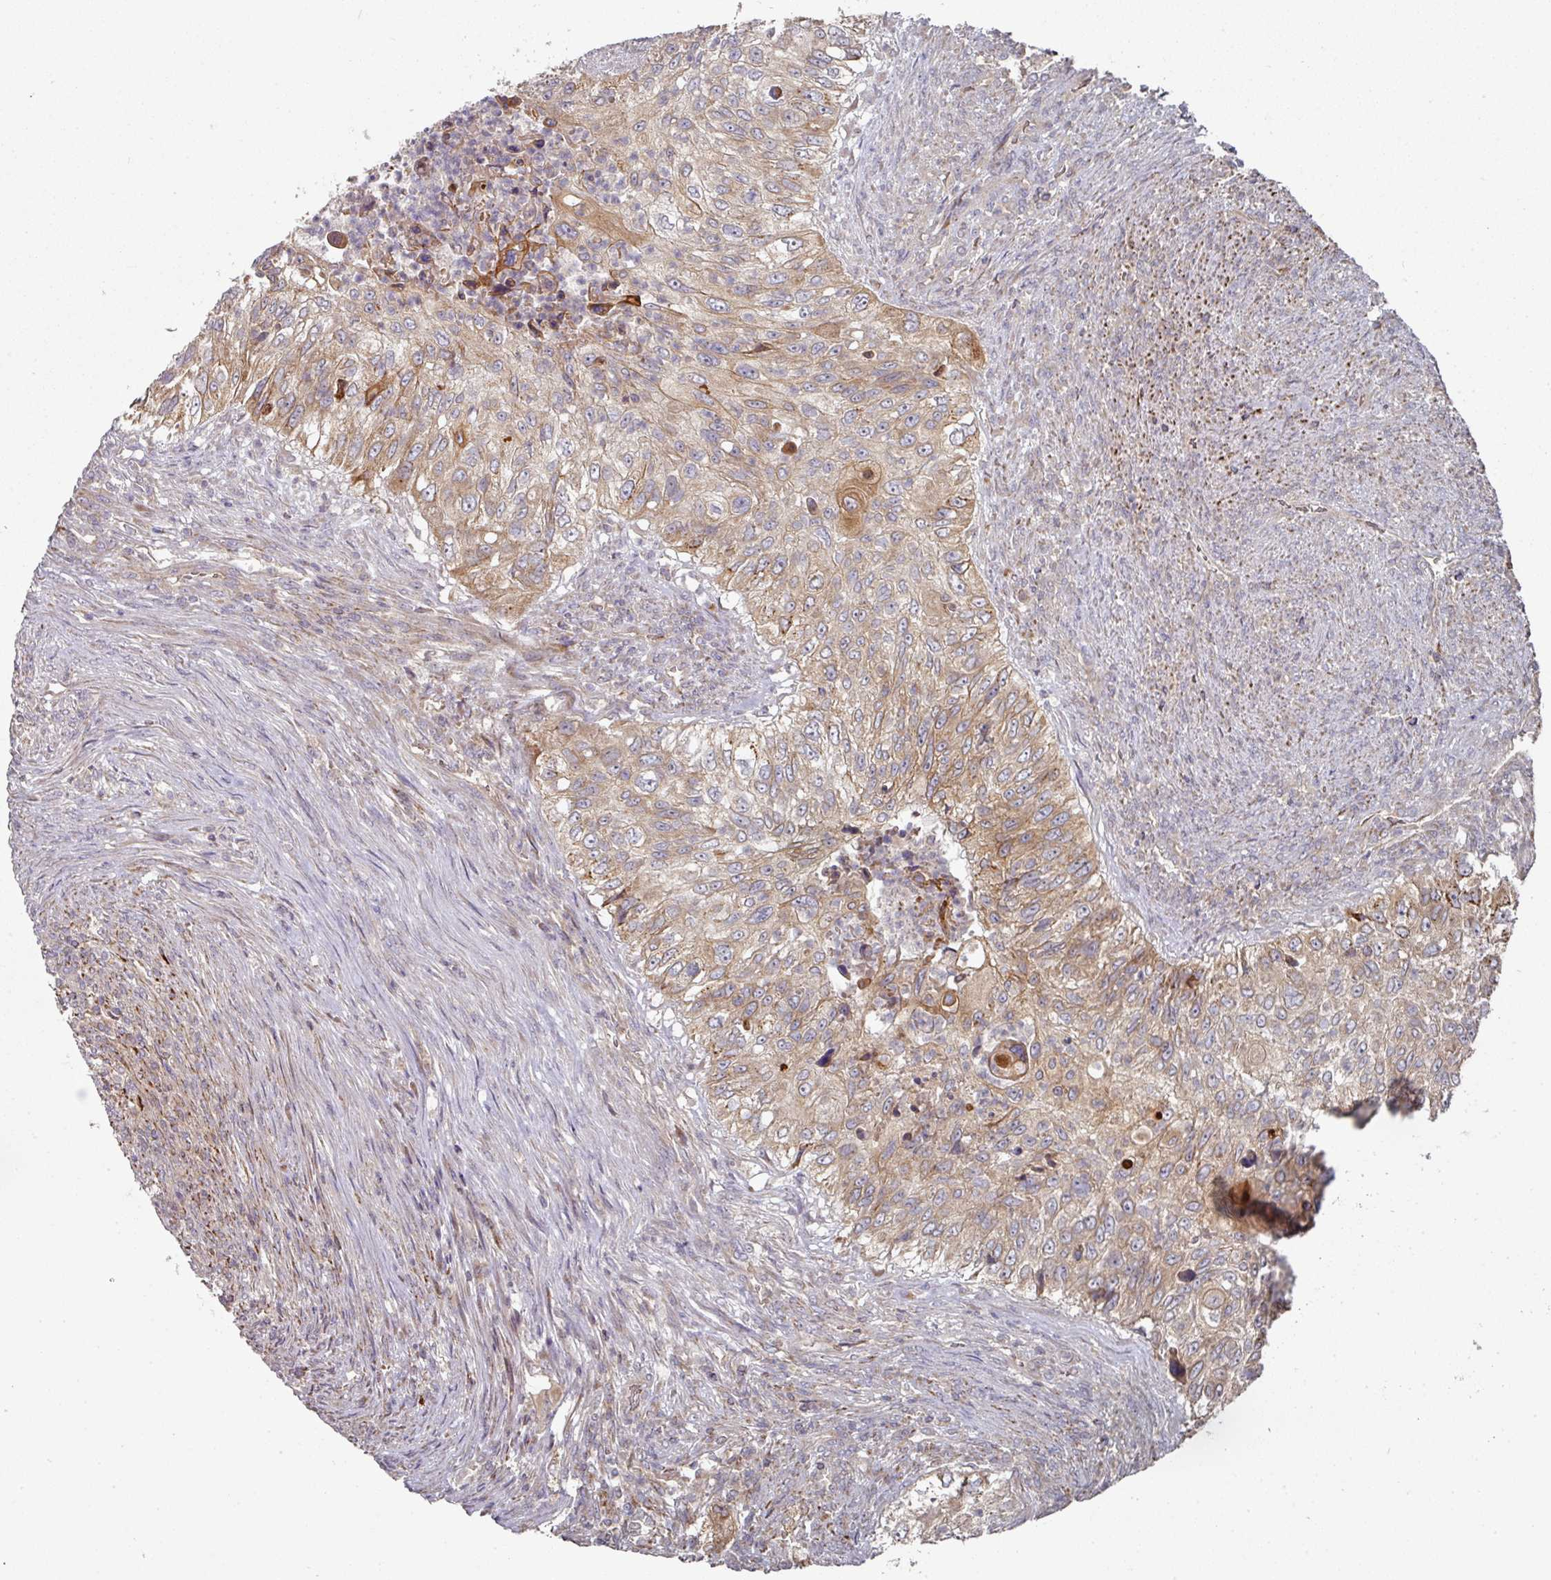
{"staining": {"intensity": "moderate", "quantity": ">75%", "location": "cytoplasmic/membranous"}, "tissue": "urothelial cancer", "cell_type": "Tumor cells", "image_type": "cancer", "snomed": [{"axis": "morphology", "description": "Urothelial carcinoma, High grade"}, {"axis": "topography", "description": "Urinary bladder"}], "caption": "Immunohistochemistry (DAB) staining of urothelial cancer exhibits moderate cytoplasmic/membranous protein expression in approximately >75% of tumor cells.", "gene": "DNAJC7", "patient": {"sex": "female", "age": 60}}